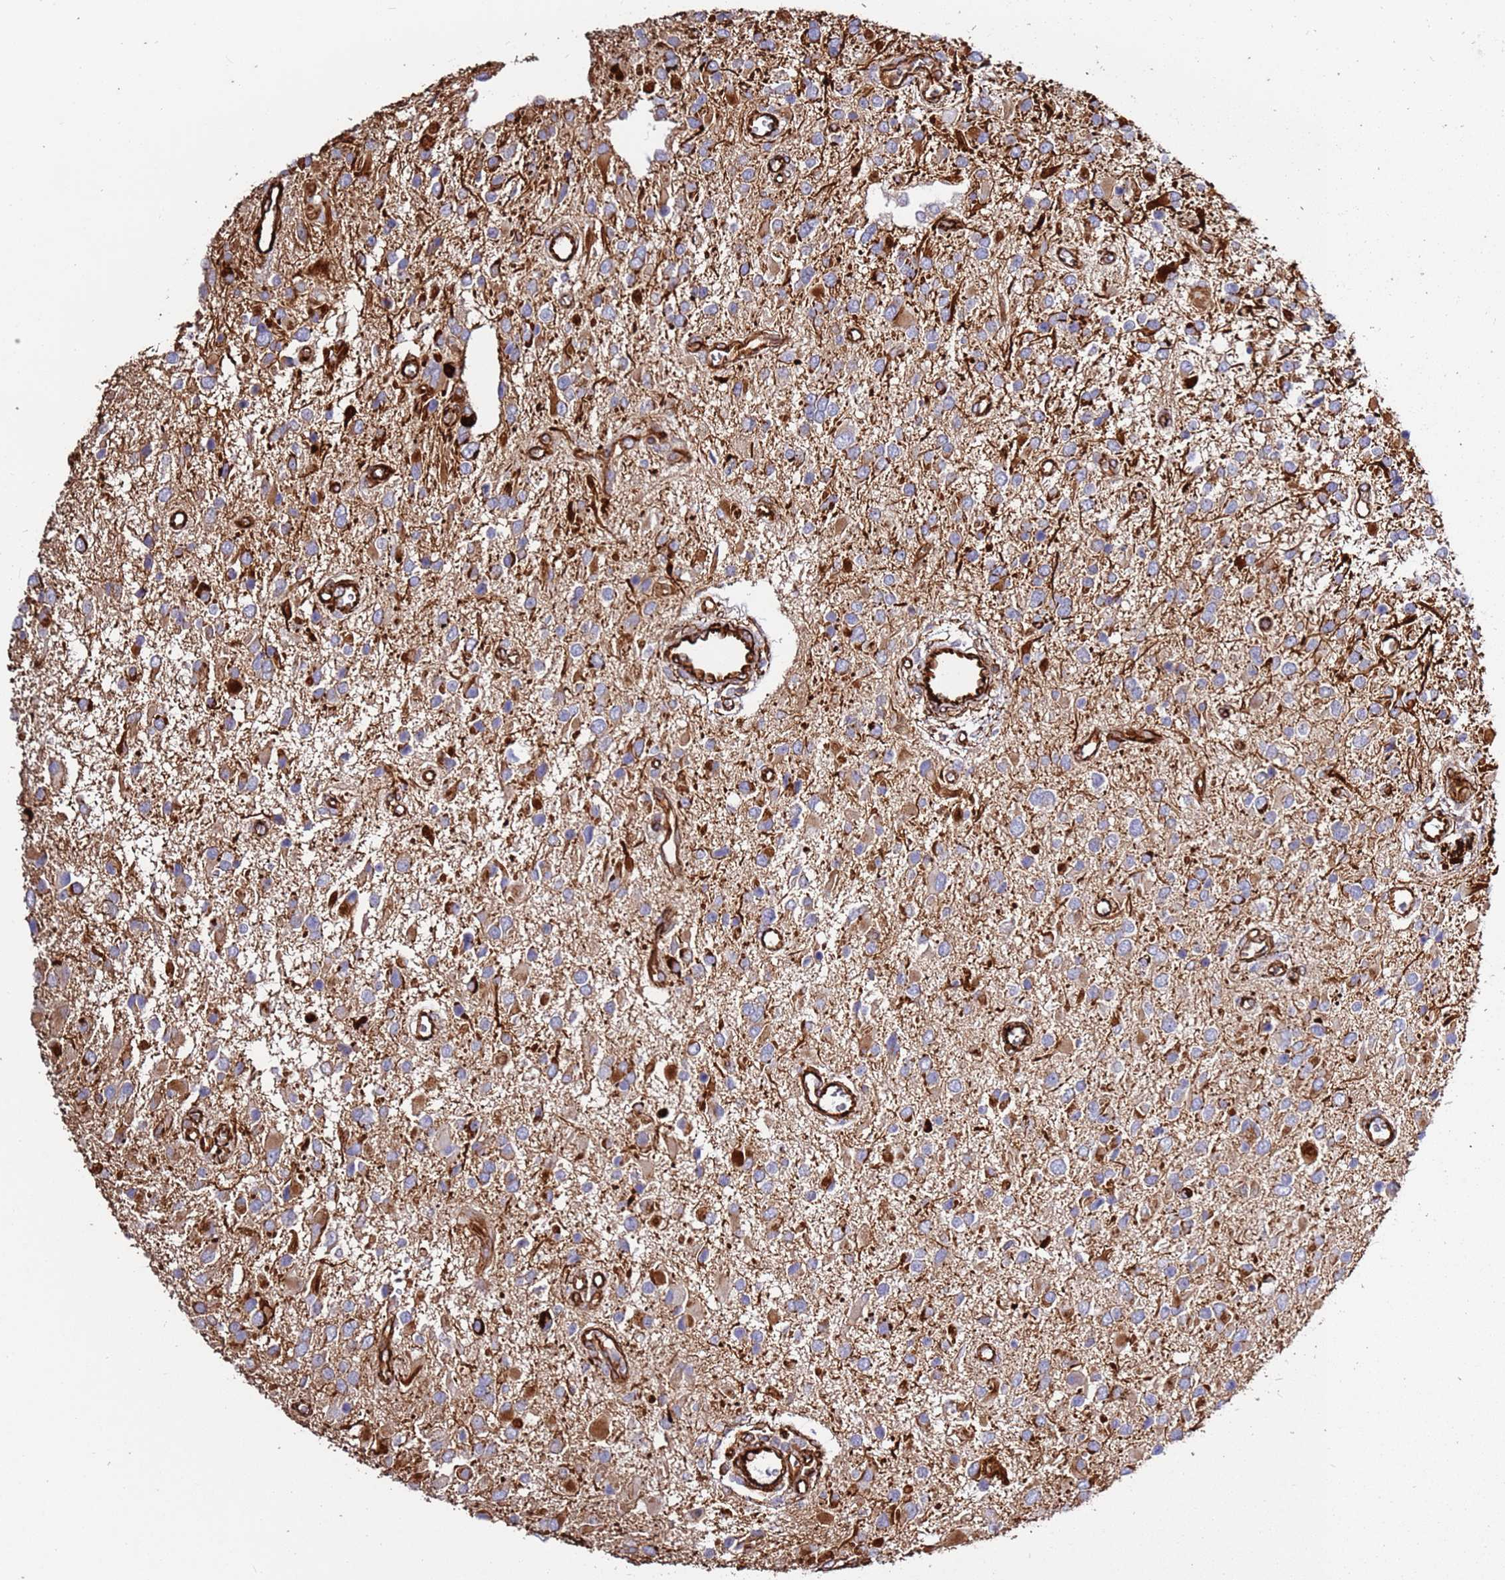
{"staining": {"intensity": "strong", "quantity": "25%-75%", "location": "cytoplasmic/membranous"}, "tissue": "glioma", "cell_type": "Tumor cells", "image_type": "cancer", "snomed": [{"axis": "morphology", "description": "Glioma, malignant, High grade"}, {"axis": "topography", "description": "Brain"}], "caption": "Brown immunohistochemical staining in glioma exhibits strong cytoplasmic/membranous staining in approximately 25%-75% of tumor cells.", "gene": "MRGPRE", "patient": {"sex": "male", "age": 53}}